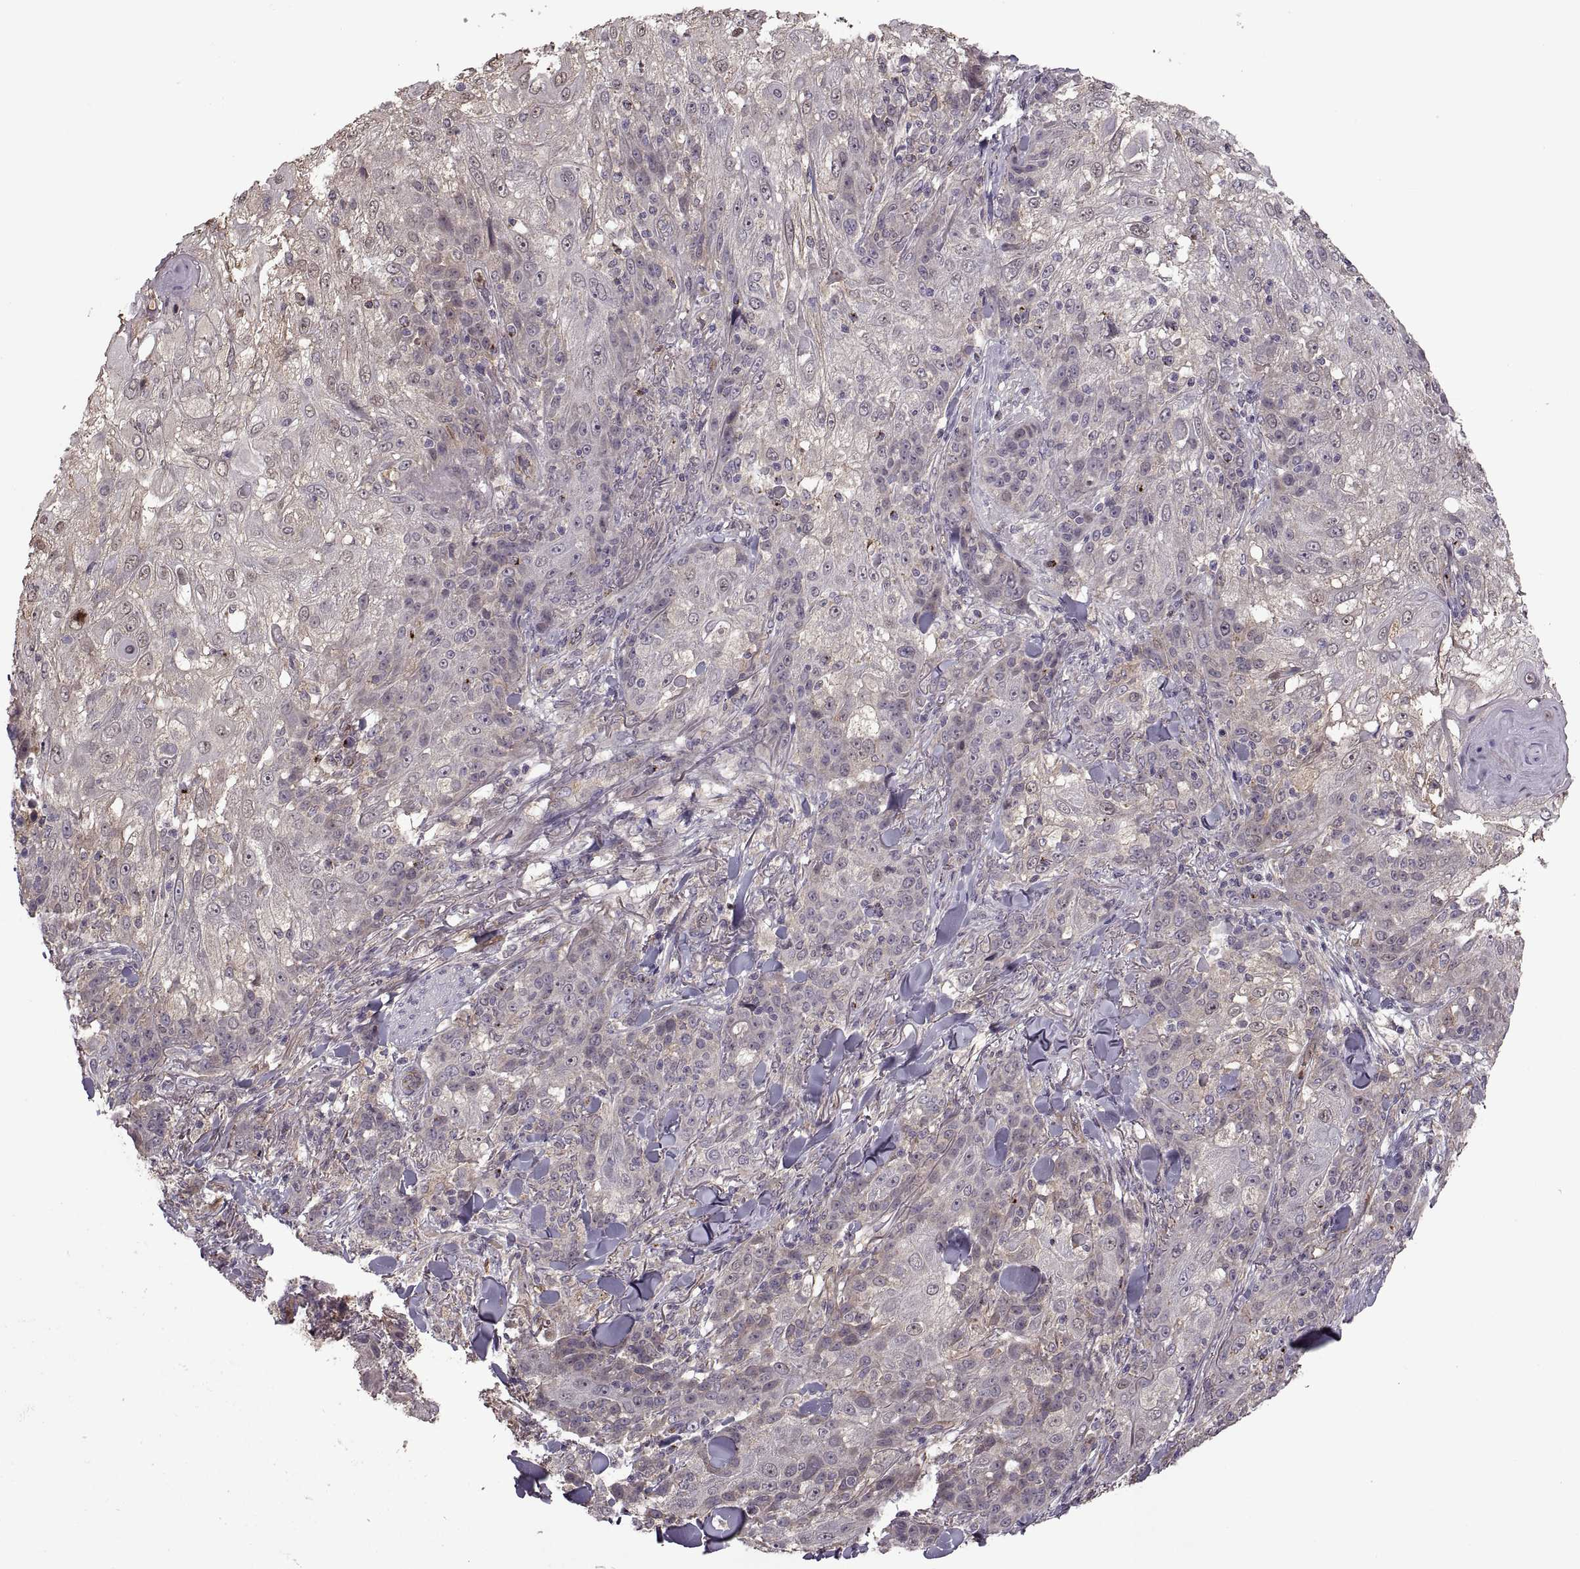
{"staining": {"intensity": "negative", "quantity": "none", "location": "none"}, "tissue": "skin cancer", "cell_type": "Tumor cells", "image_type": "cancer", "snomed": [{"axis": "morphology", "description": "Normal tissue, NOS"}, {"axis": "morphology", "description": "Squamous cell carcinoma, NOS"}, {"axis": "topography", "description": "Skin"}], "caption": "High power microscopy image of an immunohistochemistry (IHC) image of squamous cell carcinoma (skin), revealing no significant positivity in tumor cells.", "gene": "PIERCE1", "patient": {"sex": "female", "age": 83}}